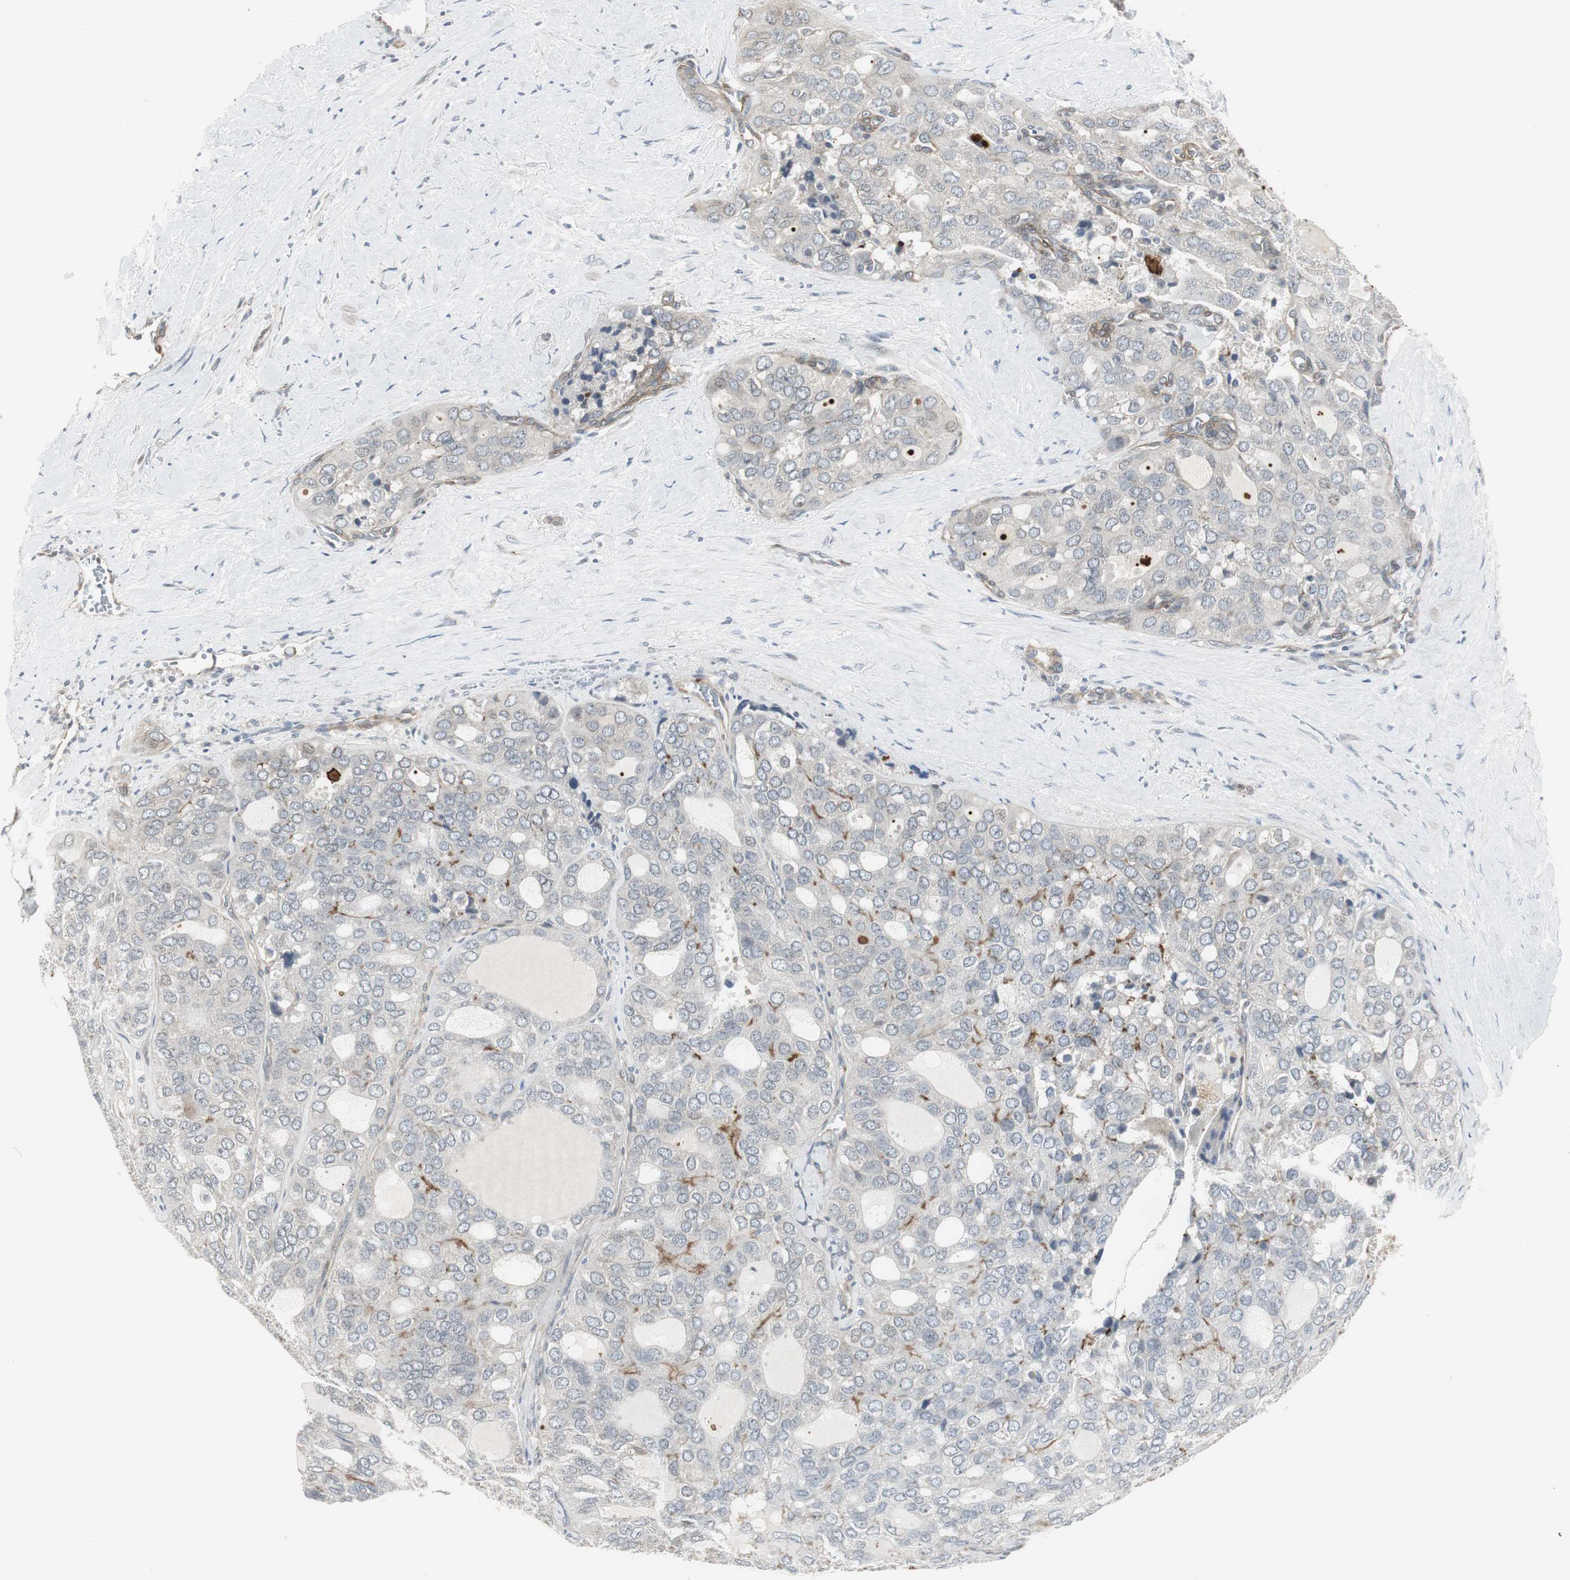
{"staining": {"intensity": "weak", "quantity": "<25%", "location": "cytoplasmic/membranous"}, "tissue": "thyroid cancer", "cell_type": "Tumor cells", "image_type": "cancer", "snomed": [{"axis": "morphology", "description": "Follicular adenoma carcinoma, NOS"}, {"axis": "topography", "description": "Thyroid gland"}], "caption": "The micrograph shows no significant staining in tumor cells of follicular adenoma carcinoma (thyroid).", "gene": "SCYL3", "patient": {"sex": "male", "age": 75}}